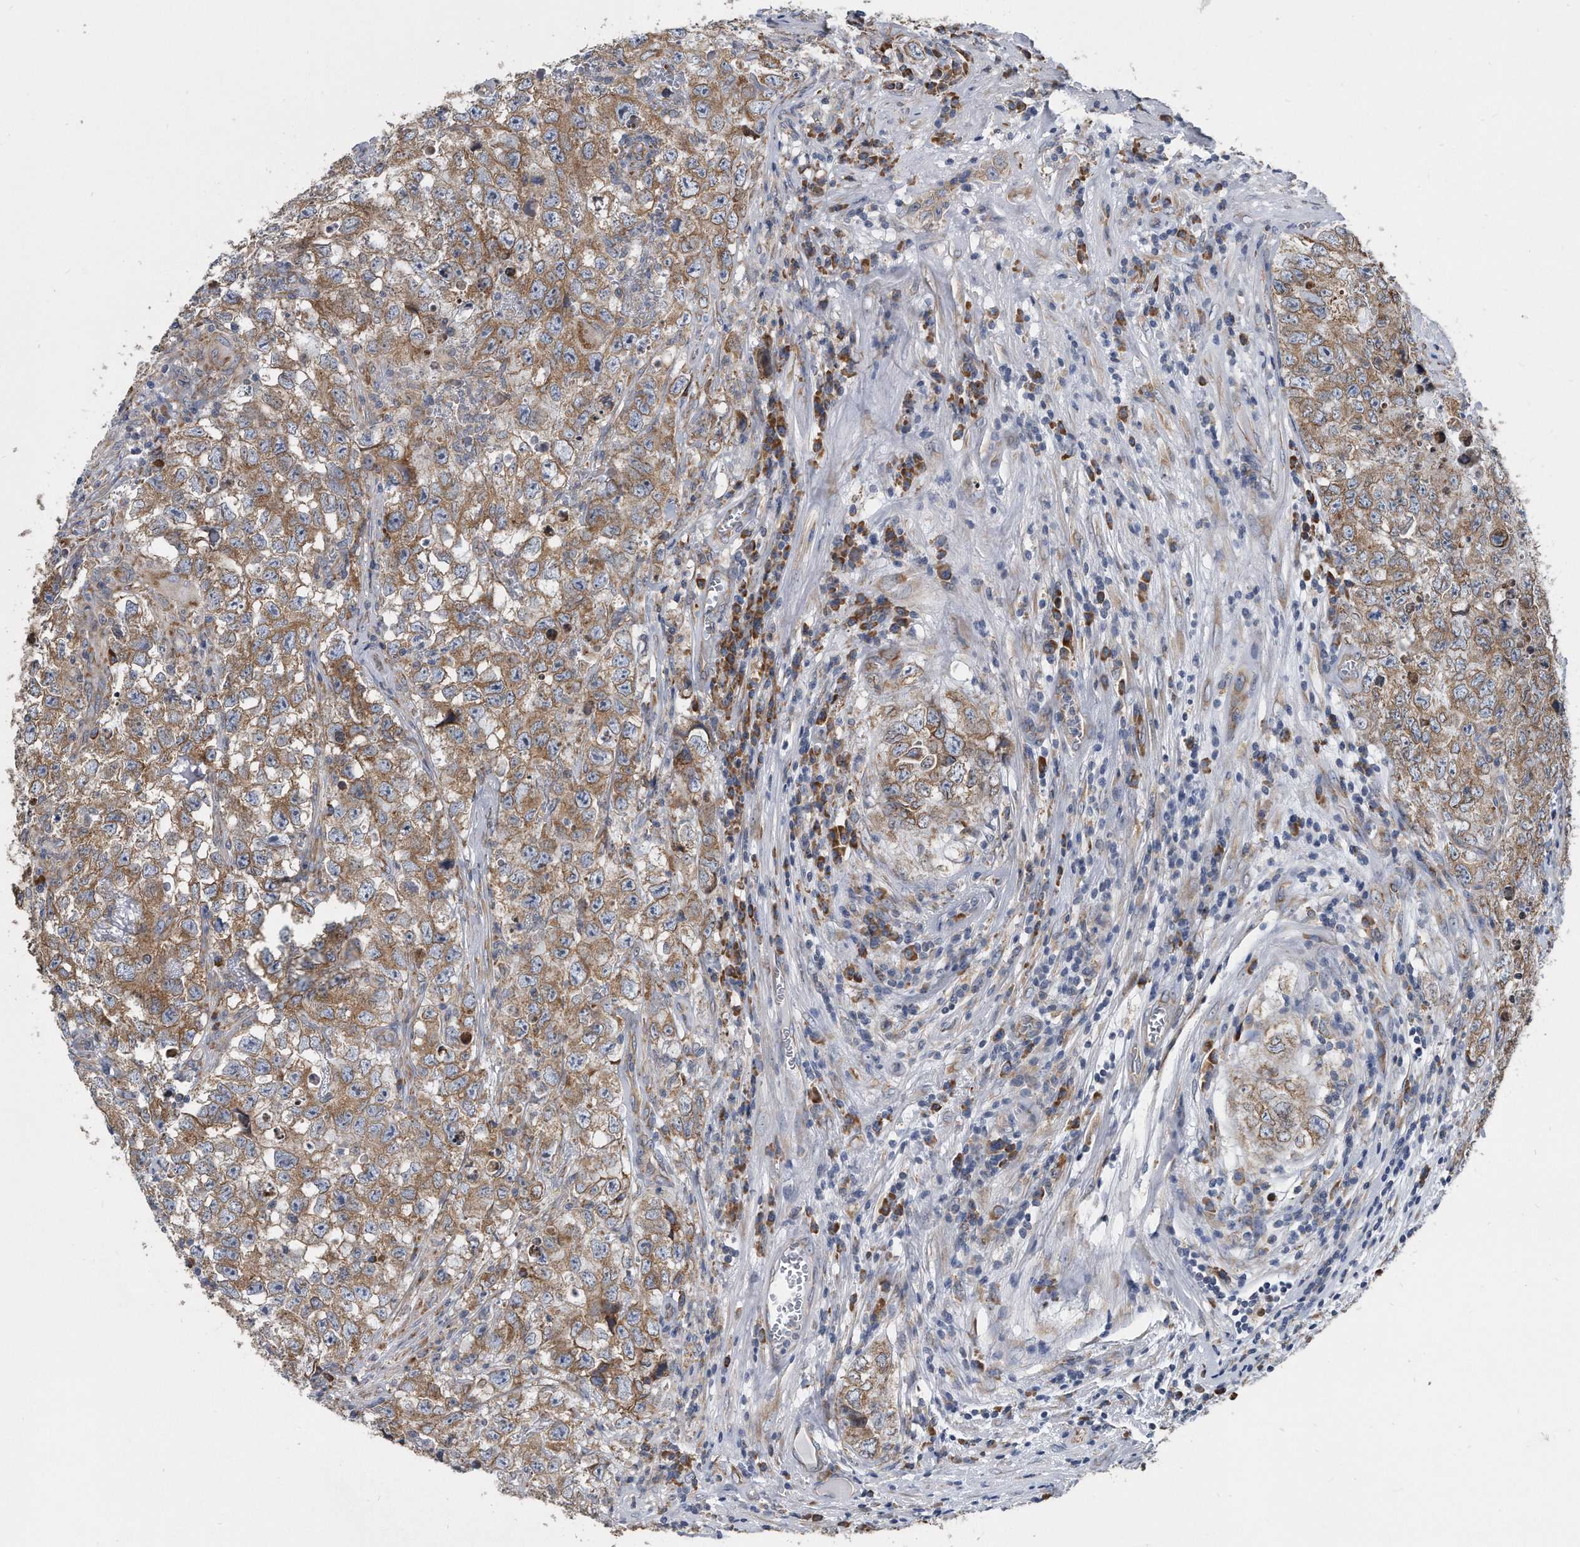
{"staining": {"intensity": "moderate", "quantity": ">75%", "location": "cytoplasmic/membranous"}, "tissue": "testis cancer", "cell_type": "Tumor cells", "image_type": "cancer", "snomed": [{"axis": "morphology", "description": "Seminoma, NOS"}, {"axis": "morphology", "description": "Carcinoma, Embryonal, NOS"}, {"axis": "topography", "description": "Testis"}], "caption": "Immunohistochemistry (IHC) of embryonal carcinoma (testis) demonstrates medium levels of moderate cytoplasmic/membranous staining in approximately >75% of tumor cells. (Brightfield microscopy of DAB IHC at high magnification).", "gene": "CCDC47", "patient": {"sex": "male", "age": 43}}